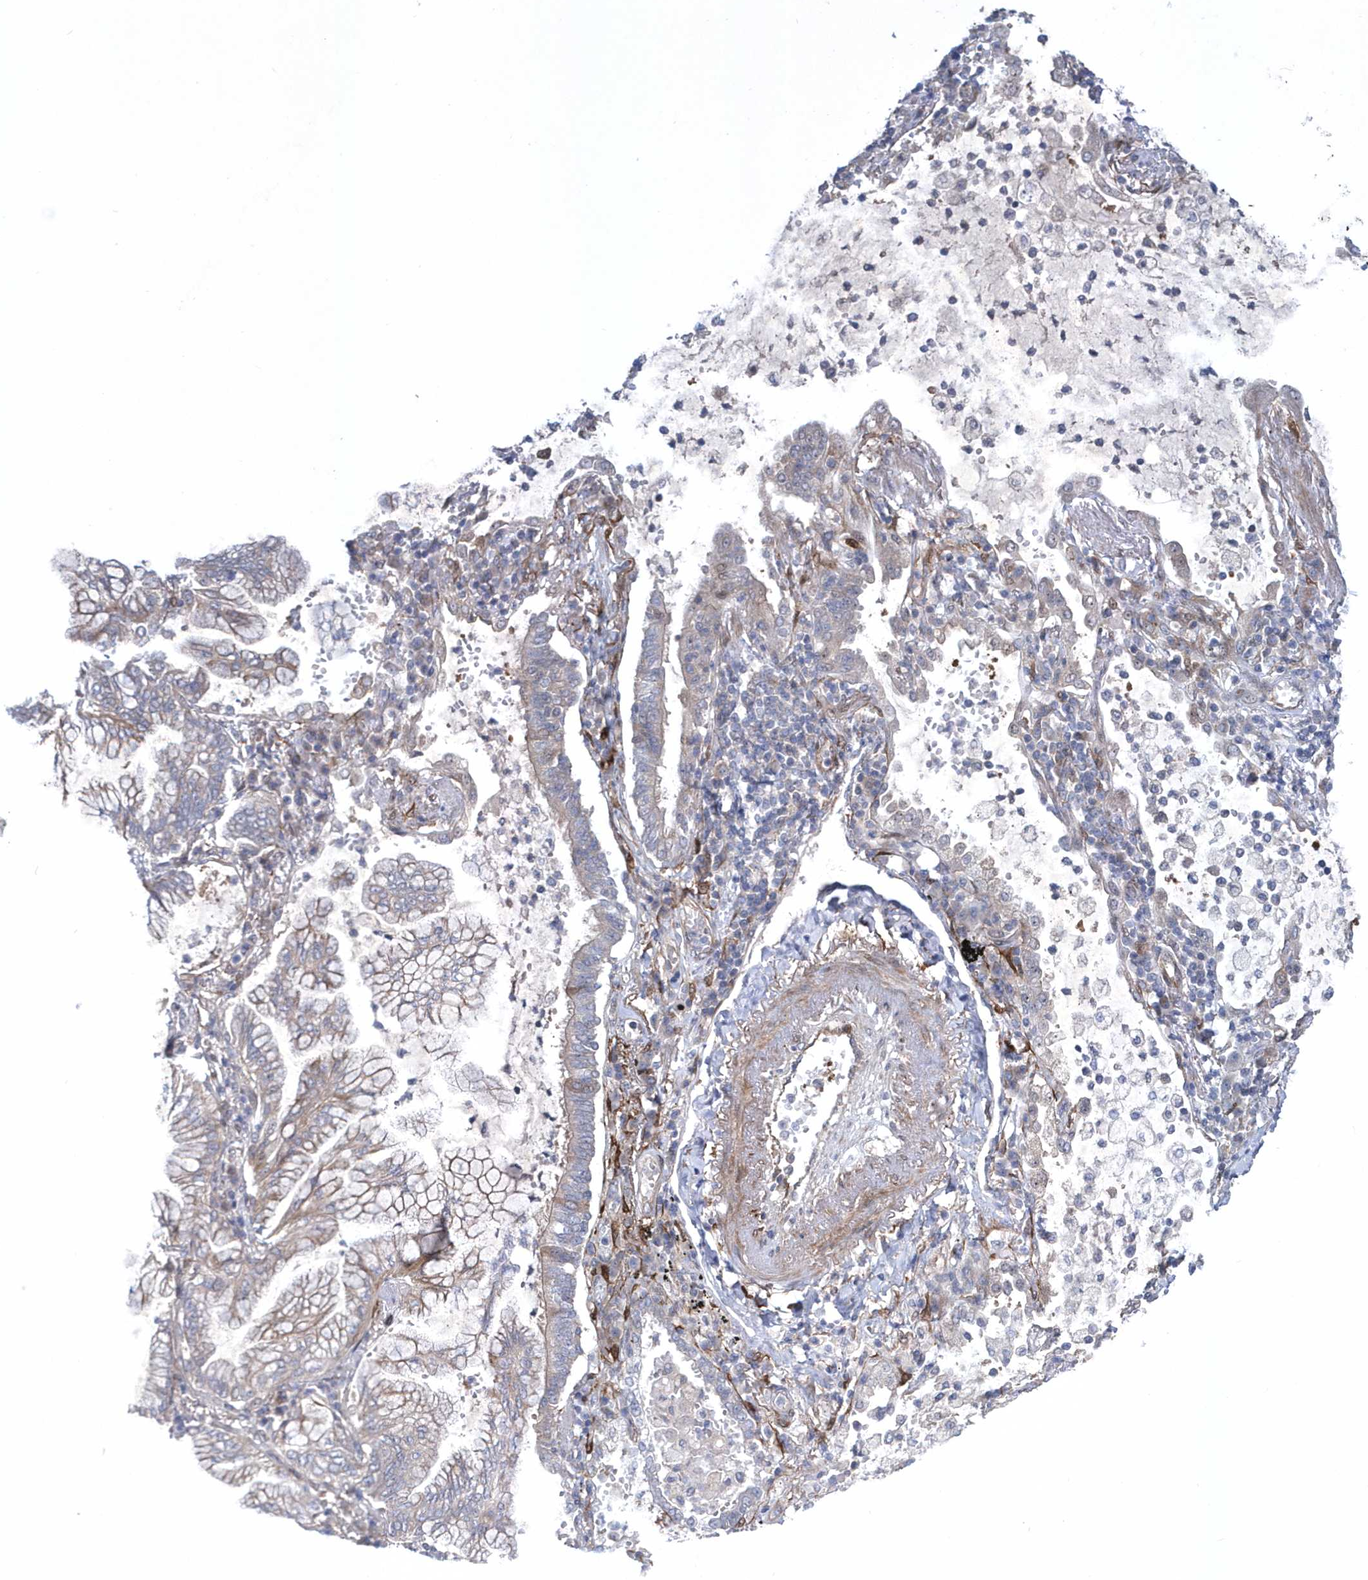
{"staining": {"intensity": "weak", "quantity": "<25%", "location": "cytoplasmic/membranous"}, "tissue": "lung cancer", "cell_type": "Tumor cells", "image_type": "cancer", "snomed": [{"axis": "morphology", "description": "Adenocarcinoma, NOS"}, {"axis": "topography", "description": "Lung"}], "caption": "High magnification brightfield microscopy of adenocarcinoma (lung) stained with DAB (brown) and counterstained with hematoxylin (blue): tumor cells show no significant staining.", "gene": "DSPP", "patient": {"sex": "female", "age": 70}}